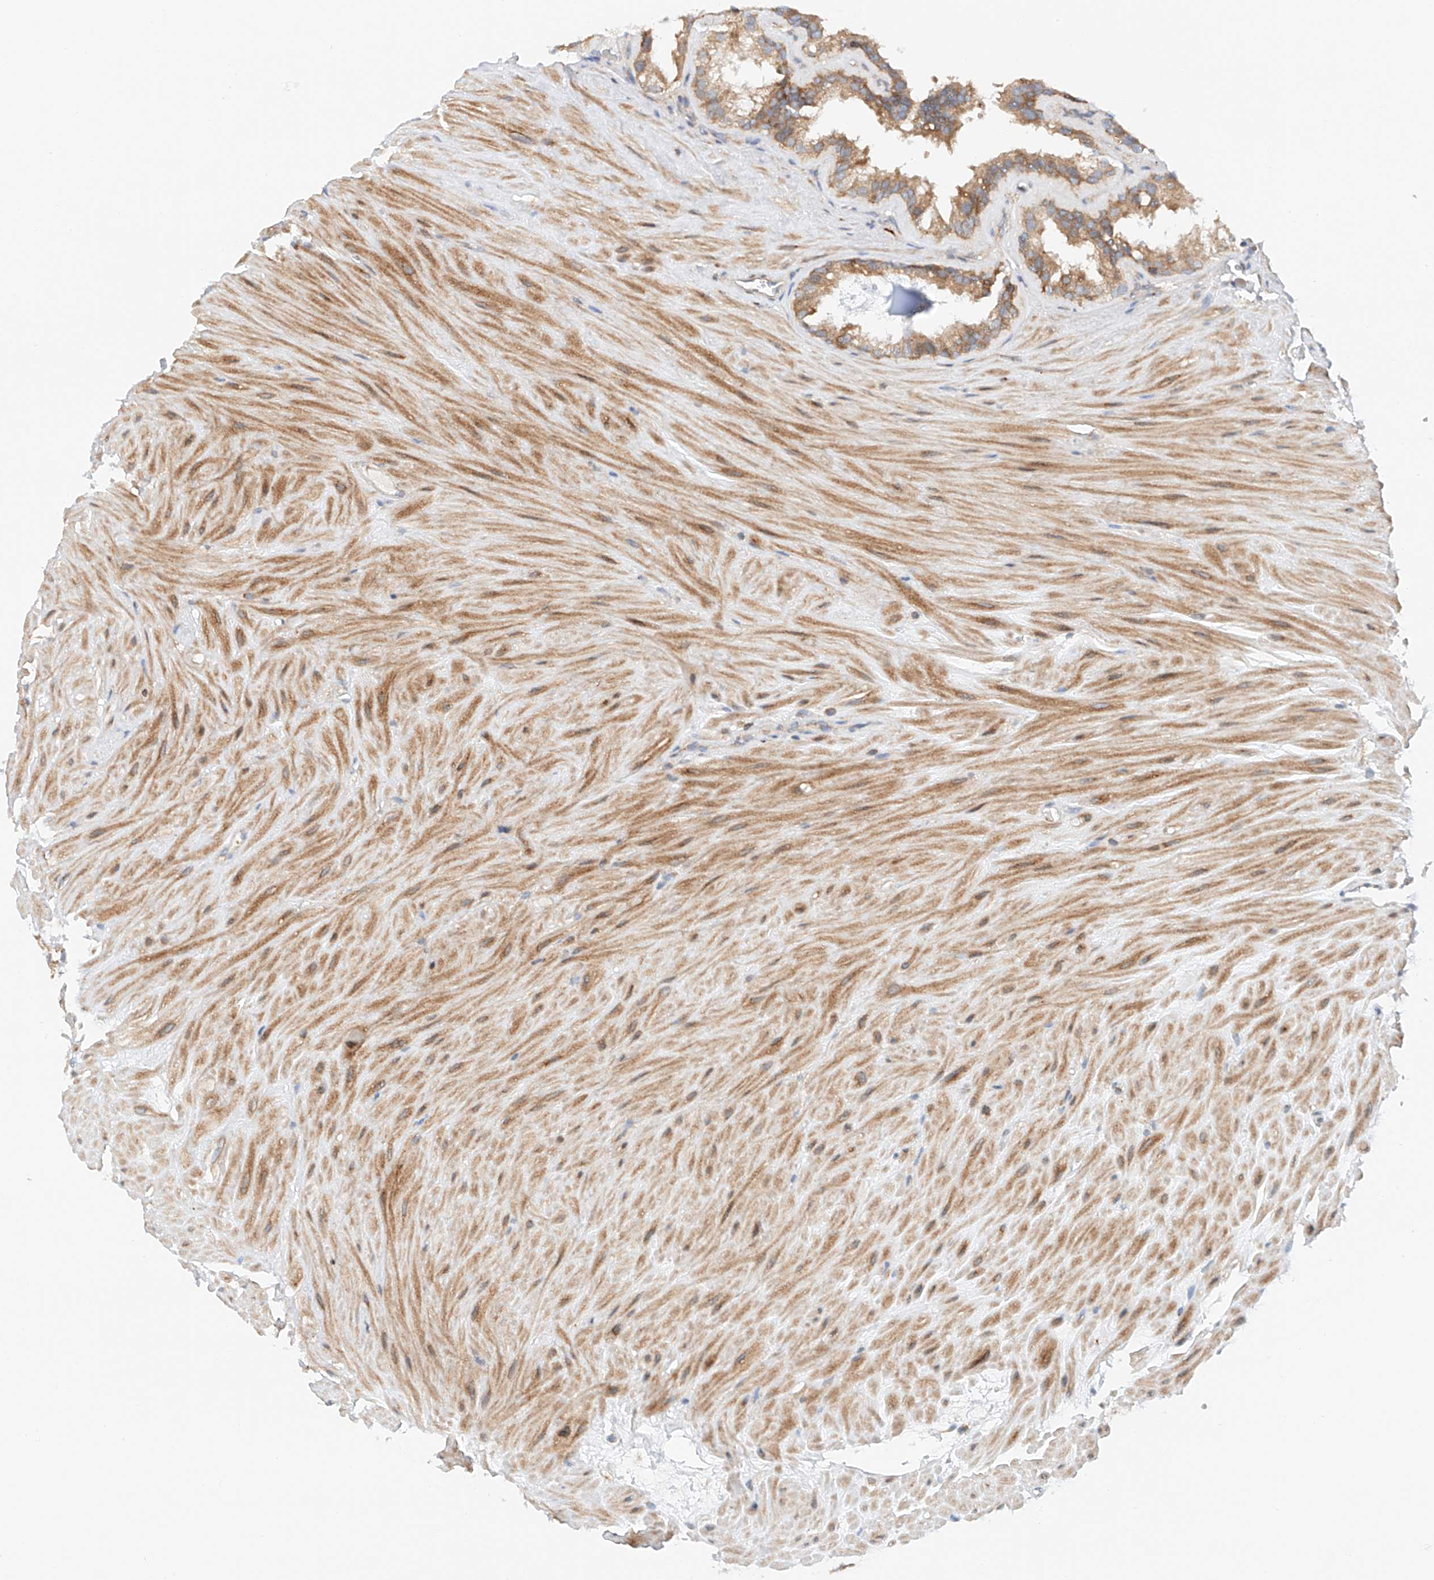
{"staining": {"intensity": "moderate", "quantity": ">75%", "location": "cytoplasmic/membranous"}, "tissue": "seminal vesicle", "cell_type": "Glandular cells", "image_type": "normal", "snomed": [{"axis": "morphology", "description": "Normal tissue, NOS"}, {"axis": "topography", "description": "Prostate"}, {"axis": "topography", "description": "Seminal veicle"}], "caption": "Human seminal vesicle stained for a protein (brown) exhibits moderate cytoplasmic/membranous positive positivity in about >75% of glandular cells.", "gene": "MFN2", "patient": {"sex": "male", "age": 59}}